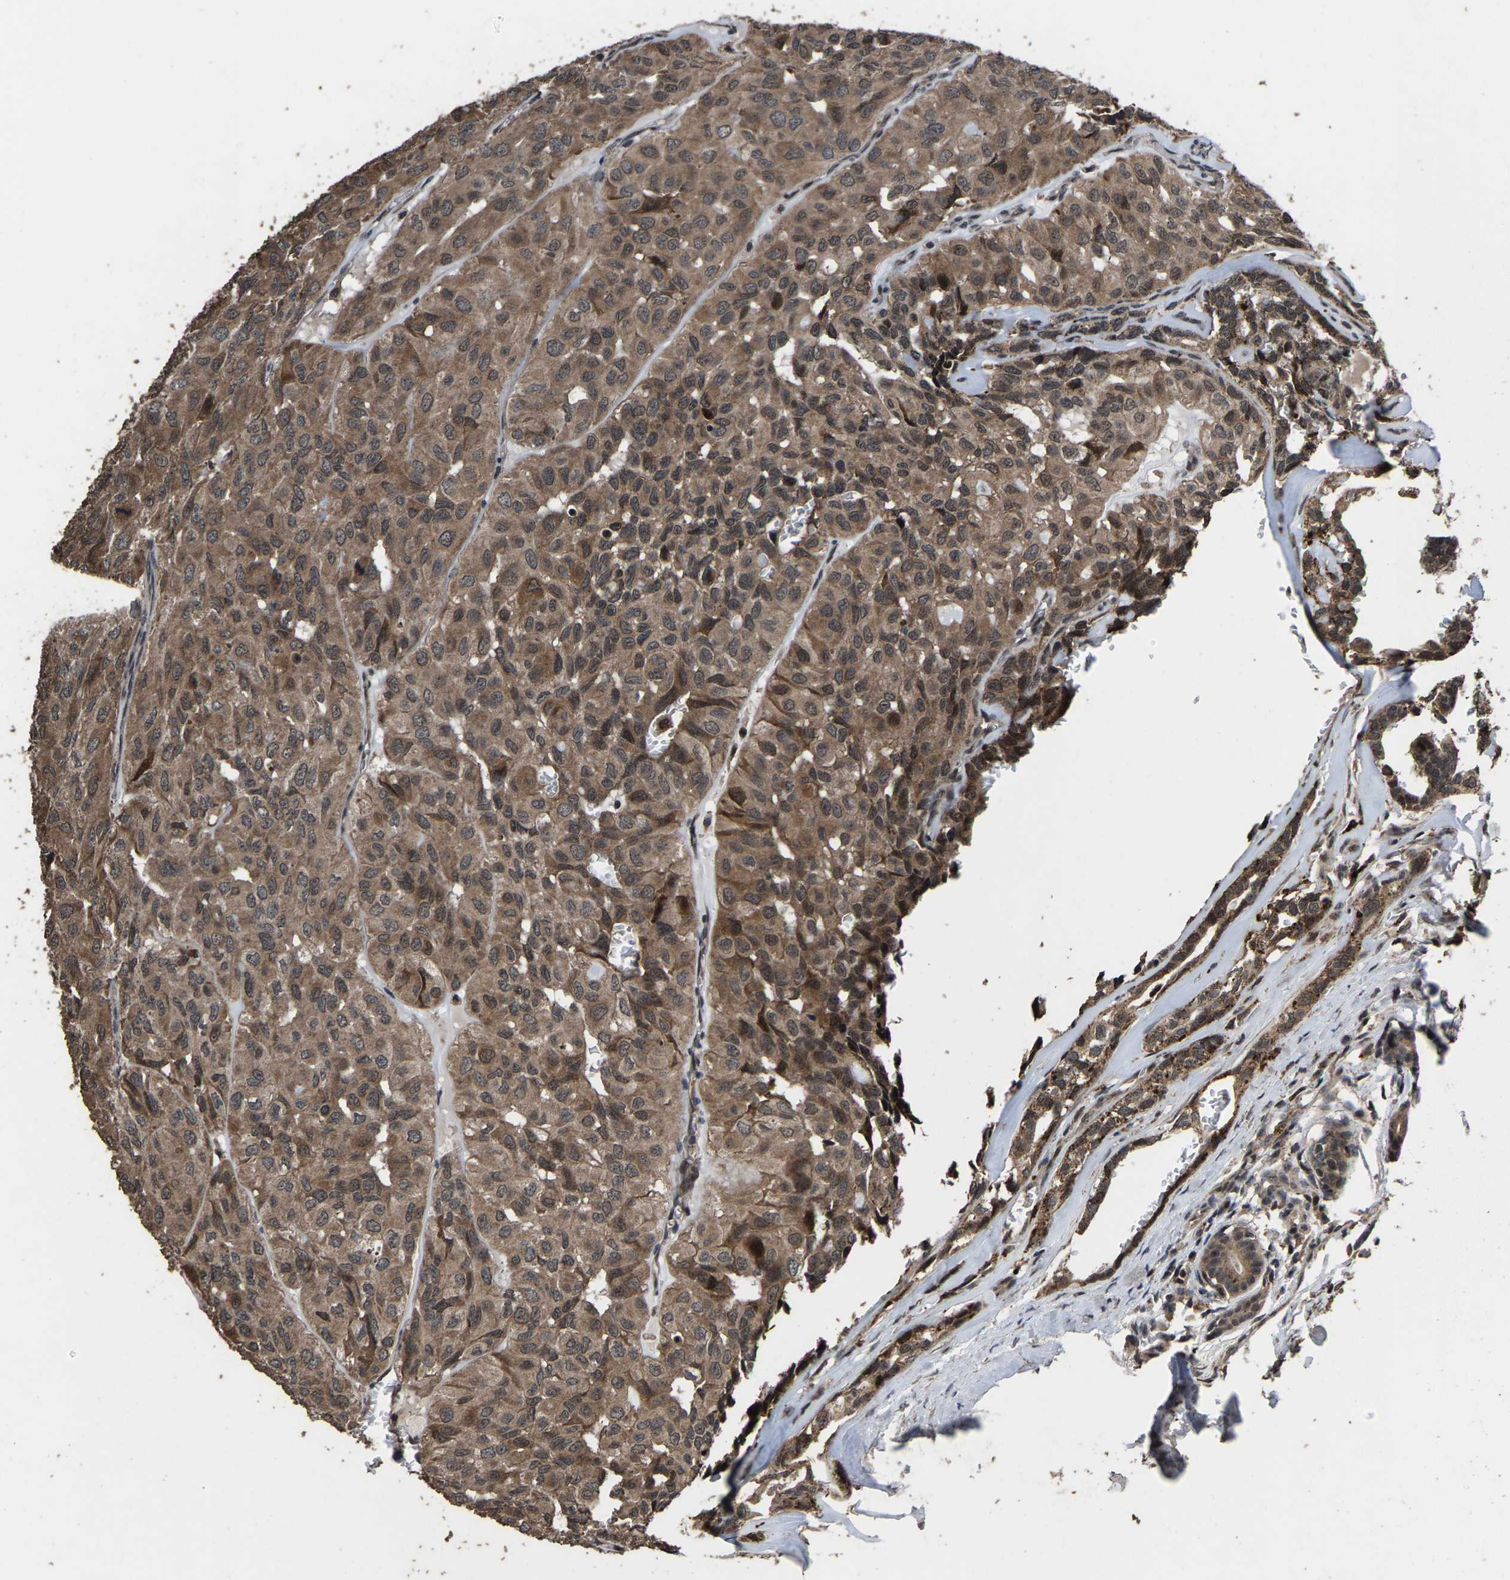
{"staining": {"intensity": "moderate", "quantity": ">75%", "location": "cytoplasmic/membranous"}, "tissue": "head and neck cancer", "cell_type": "Tumor cells", "image_type": "cancer", "snomed": [{"axis": "morphology", "description": "Adenocarcinoma, NOS"}, {"axis": "topography", "description": "Salivary gland, NOS"}, {"axis": "topography", "description": "Head-Neck"}], "caption": "About >75% of tumor cells in head and neck cancer display moderate cytoplasmic/membranous protein staining as visualized by brown immunohistochemical staining.", "gene": "HAUS6", "patient": {"sex": "female", "age": 76}}